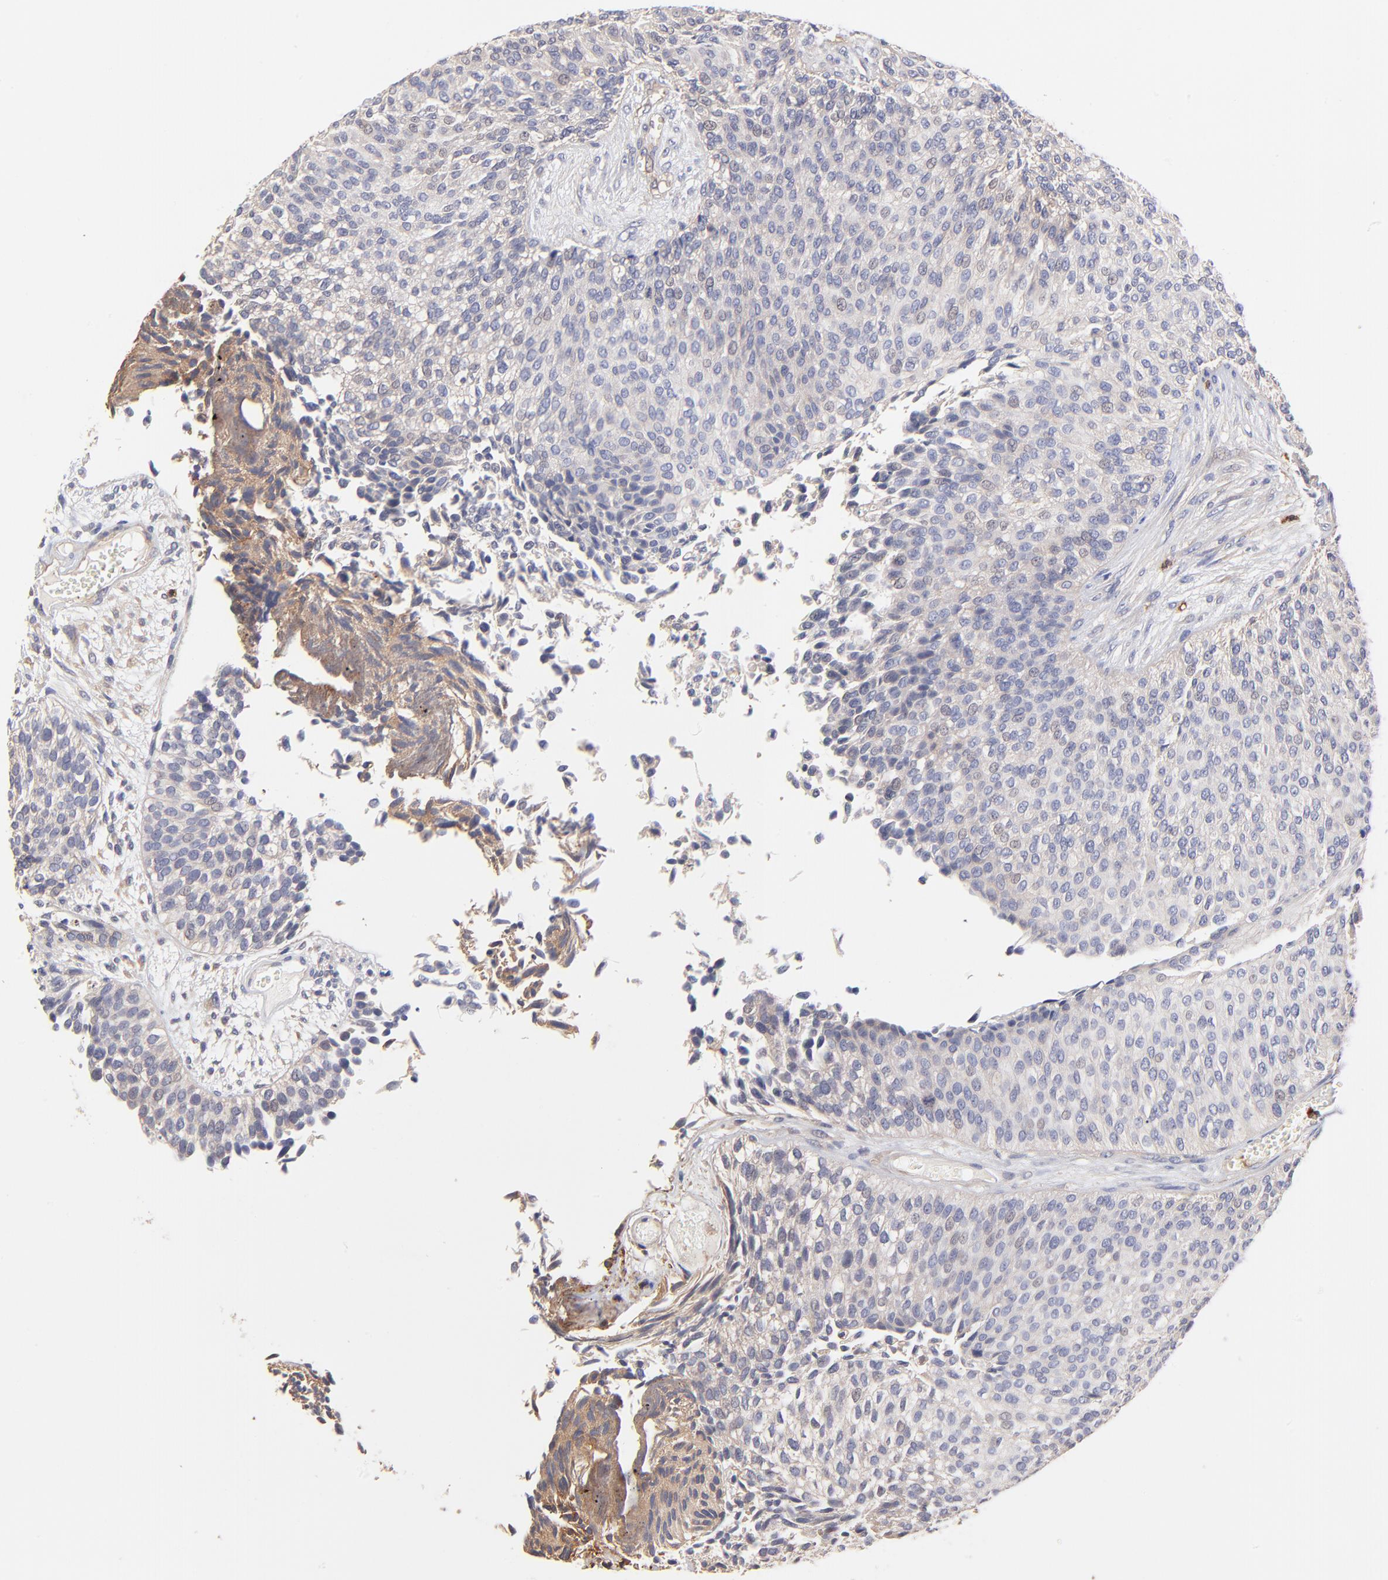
{"staining": {"intensity": "negative", "quantity": "none", "location": "none"}, "tissue": "urothelial cancer", "cell_type": "Tumor cells", "image_type": "cancer", "snomed": [{"axis": "morphology", "description": "Urothelial carcinoma, Low grade"}, {"axis": "topography", "description": "Urinary bladder"}], "caption": "Protein analysis of low-grade urothelial carcinoma exhibits no significant staining in tumor cells.", "gene": "ASB7", "patient": {"sex": "male", "age": 84}}